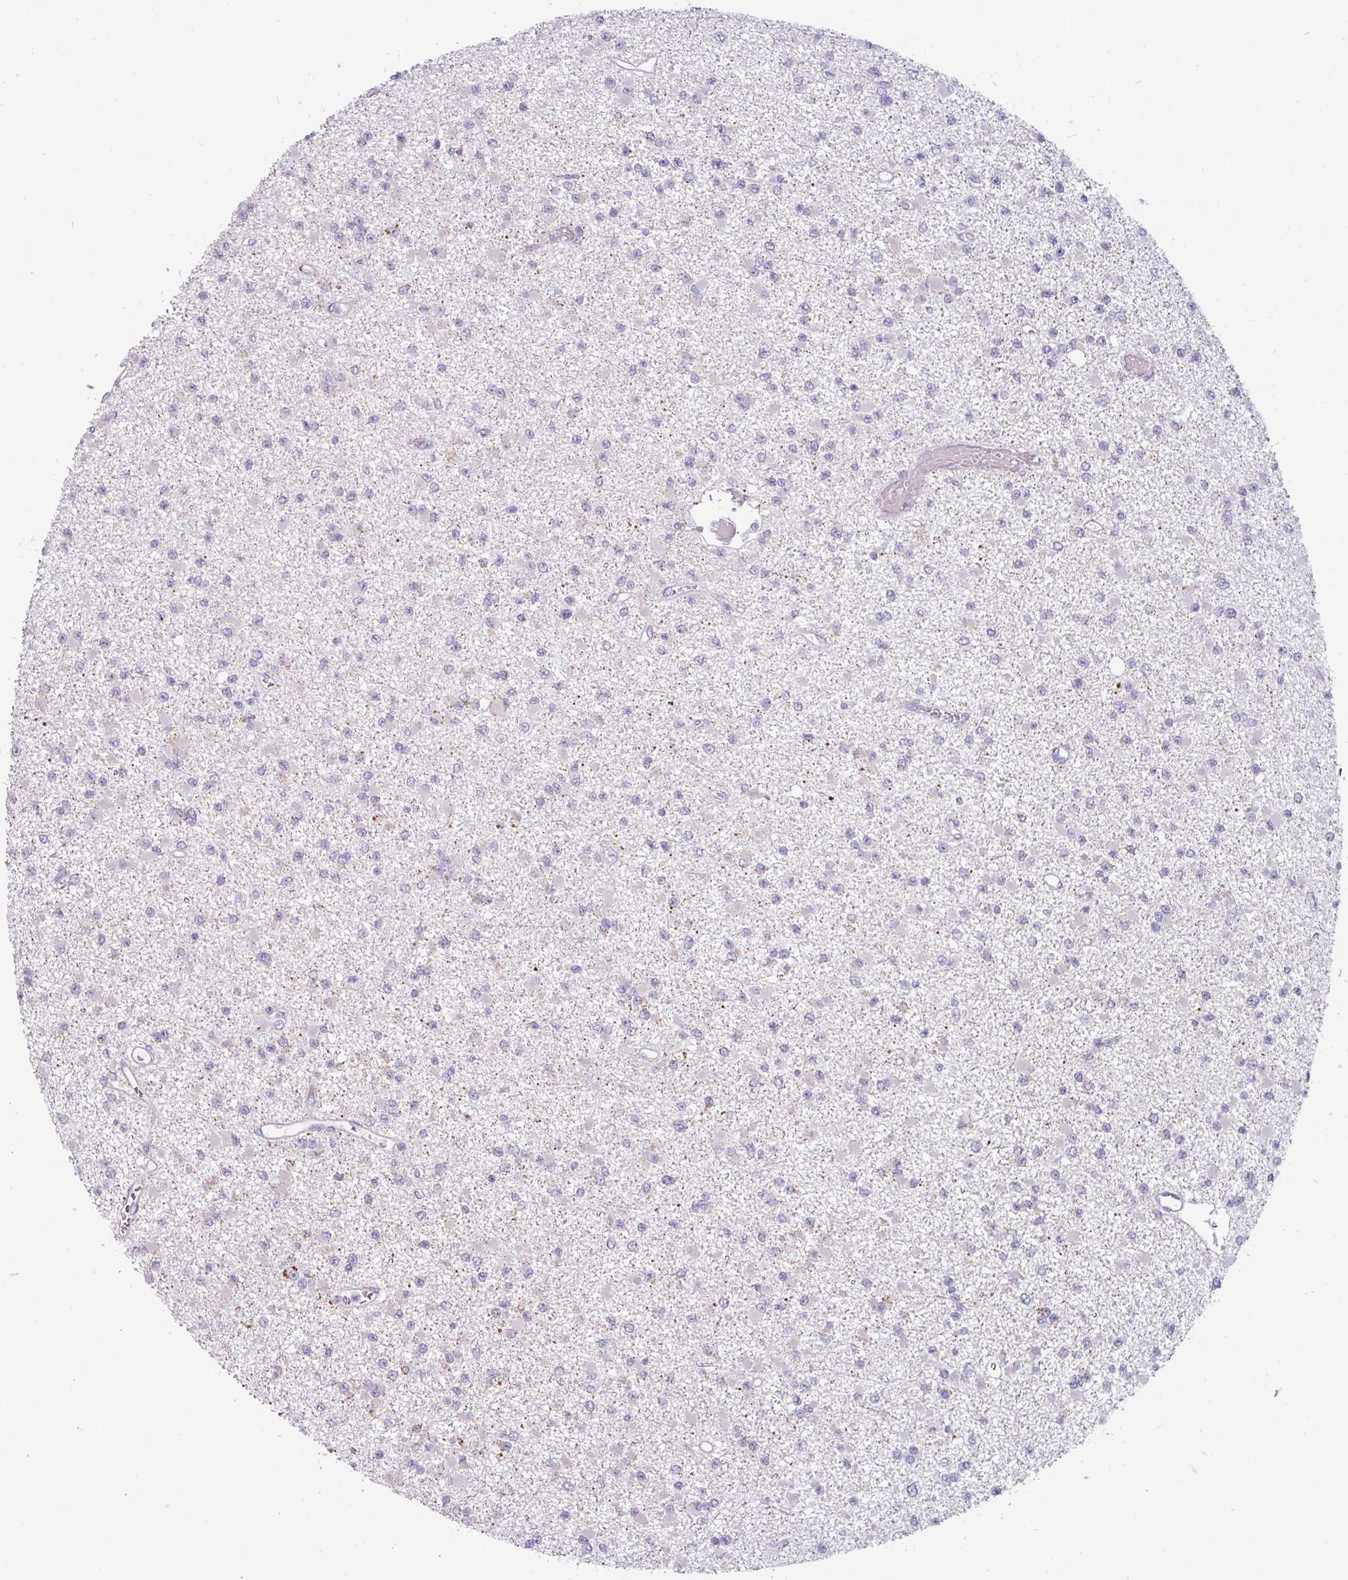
{"staining": {"intensity": "negative", "quantity": "none", "location": "none"}, "tissue": "glioma", "cell_type": "Tumor cells", "image_type": "cancer", "snomed": [{"axis": "morphology", "description": "Glioma, malignant, Low grade"}, {"axis": "topography", "description": "Brain"}], "caption": "Tumor cells are negative for brown protein staining in glioma.", "gene": "ZNF615", "patient": {"sex": "female", "age": 22}}